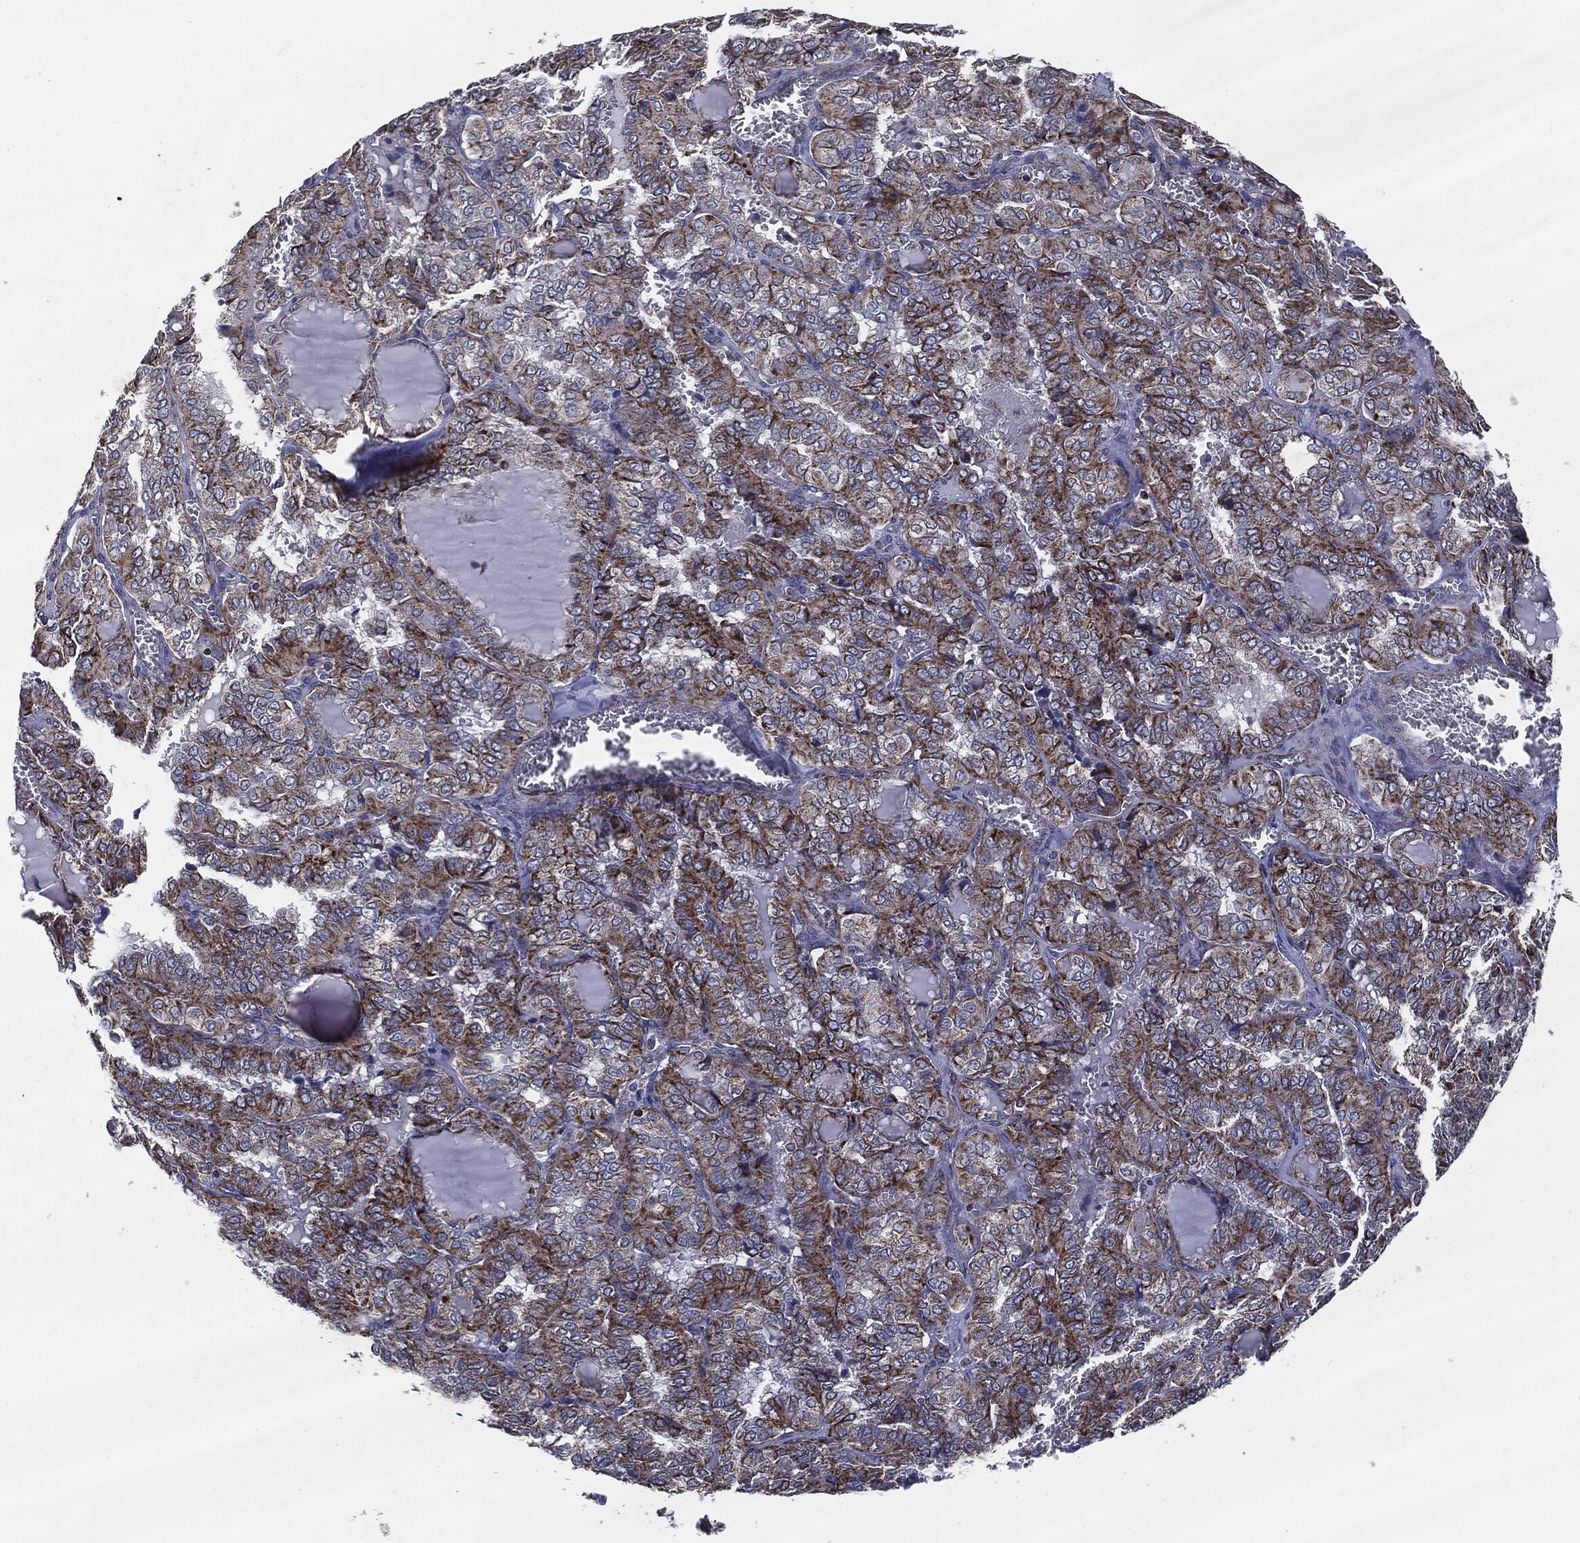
{"staining": {"intensity": "strong", "quantity": "25%-75%", "location": "cytoplasmic/membranous"}, "tissue": "thyroid cancer", "cell_type": "Tumor cells", "image_type": "cancer", "snomed": [{"axis": "morphology", "description": "Papillary adenocarcinoma, NOS"}, {"axis": "topography", "description": "Thyroid gland"}], "caption": "Brown immunohistochemical staining in human thyroid papillary adenocarcinoma shows strong cytoplasmic/membranous staining in approximately 25%-75% of tumor cells. The protein of interest is stained brown, and the nuclei are stained in blue (DAB IHC with brightfield microscopy, high magnification).", "gene": "NDUFV2", "patient": {"sex": "female", "age": 41}}